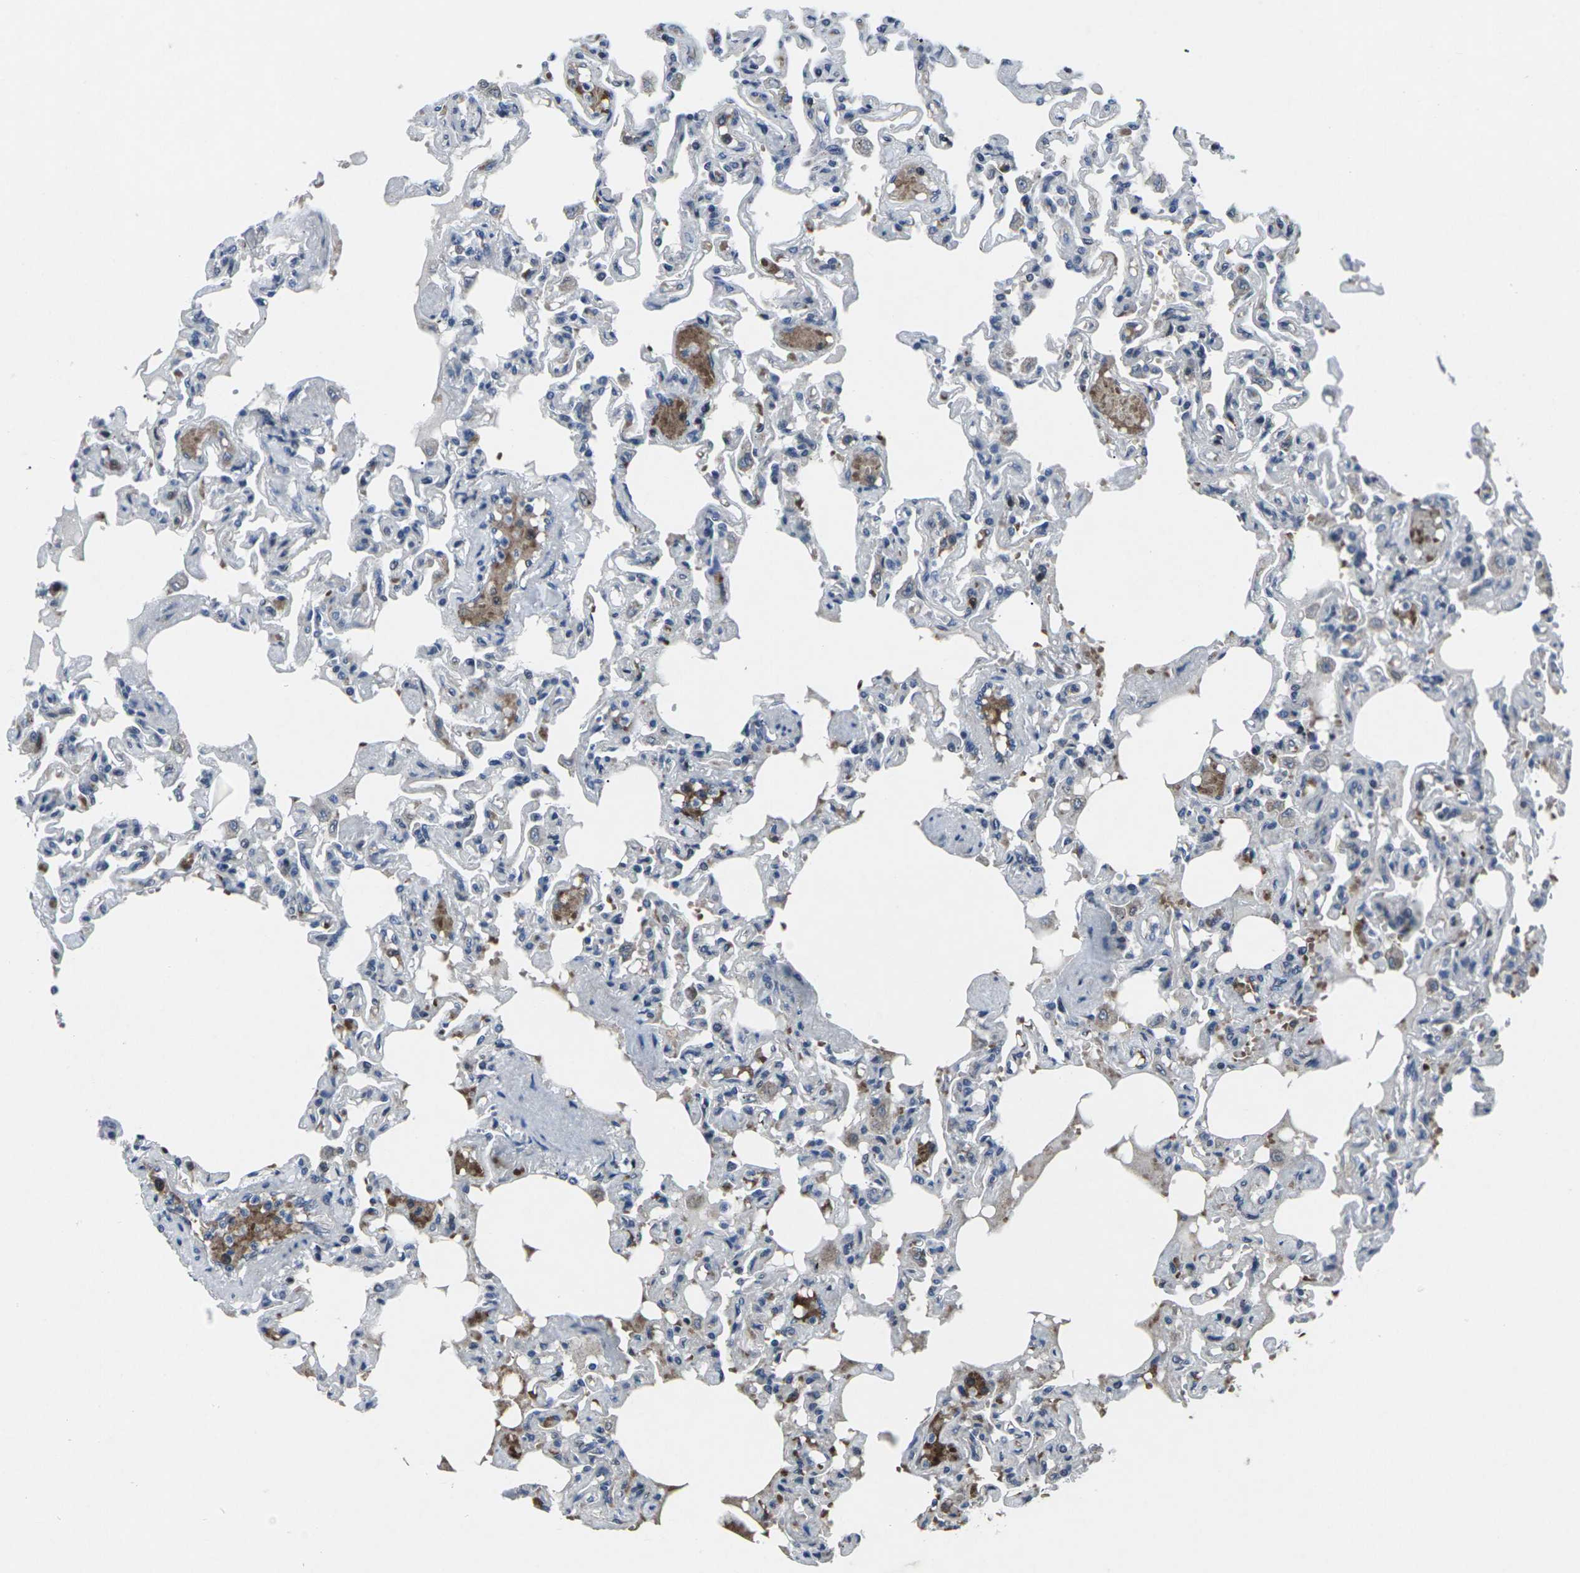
{"staining": {"intensity": "weak", "quantity": "<25%", "location": "cytoplasmic/membranous"}, "tissue": "lung", "cell_type": "Alveolar cells", "image_type": "normal", "snomed": [{"axis": "morphology", "description": "Normal tissue, NOS"}, {"axis": "topography", "description": "Lung"}], "caption": "This is an IHC histopathology image of unremarkable lung. There is no positivity in alveolar cells.", "gene": "STAT4", "patient": {"sex": "male", "age": 21}}